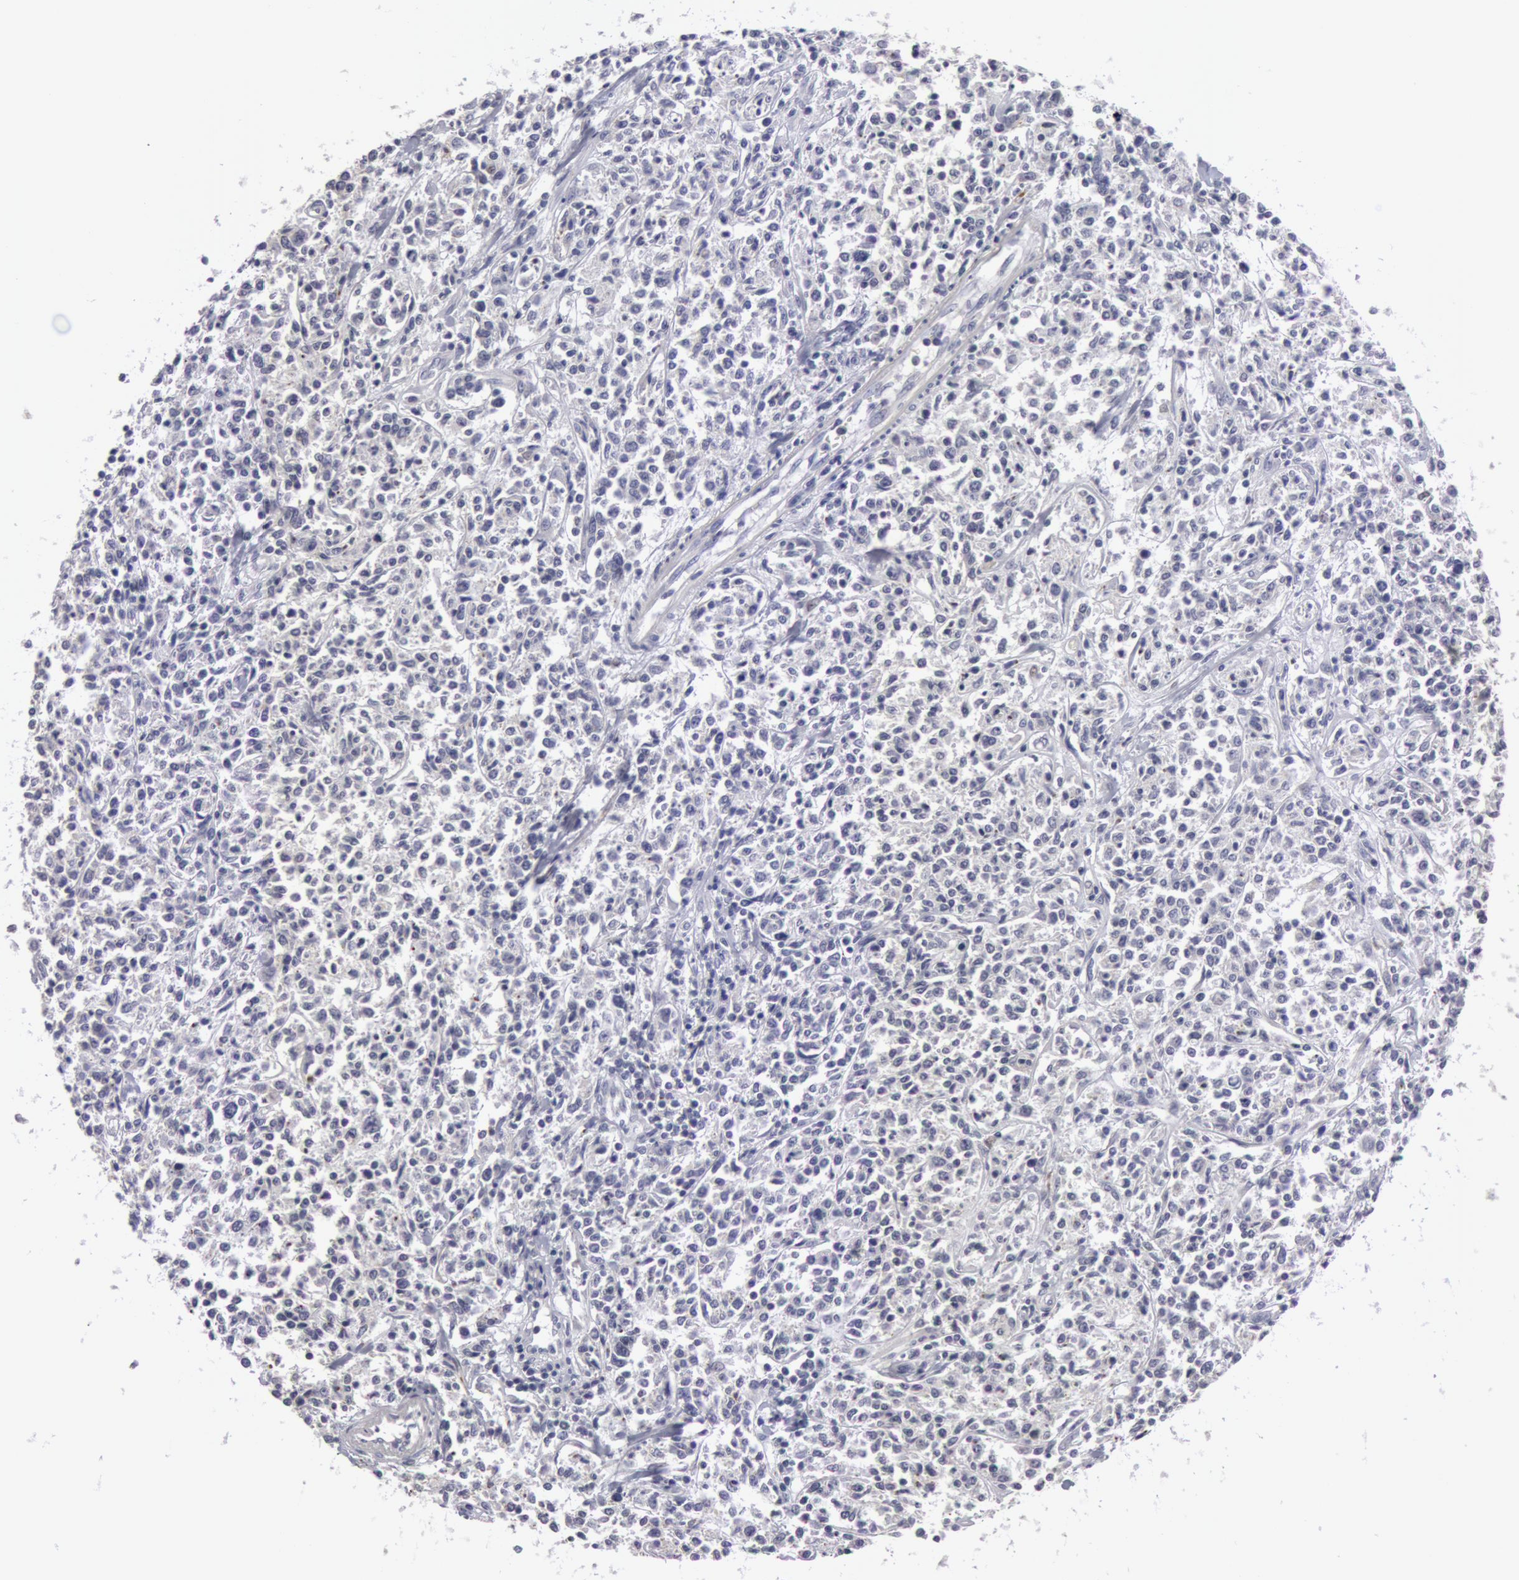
{"staining": {"intensity": "negative", "quantity": "none", "location": "none"}, "tissue": "lymphoma", "cell_type": "Tumor cells", "image_type": "cancer", "snomed": [{"axis": "morphology", "description": "Malignant lymphoma, non-Hodgkin's type, Low grade"}, {"axis": "topography", "description": "Small intestine"}], "caption": "DAB immunohistochemical staining of human lymphoma demonstrates no significant staining in tumor cells. The staining is performed using DAB brown chromogen with nuclei counter-stained in using hematoxylin.", "gene": "NLGN4X", "patient": {"sex": "female", "age": 59}}